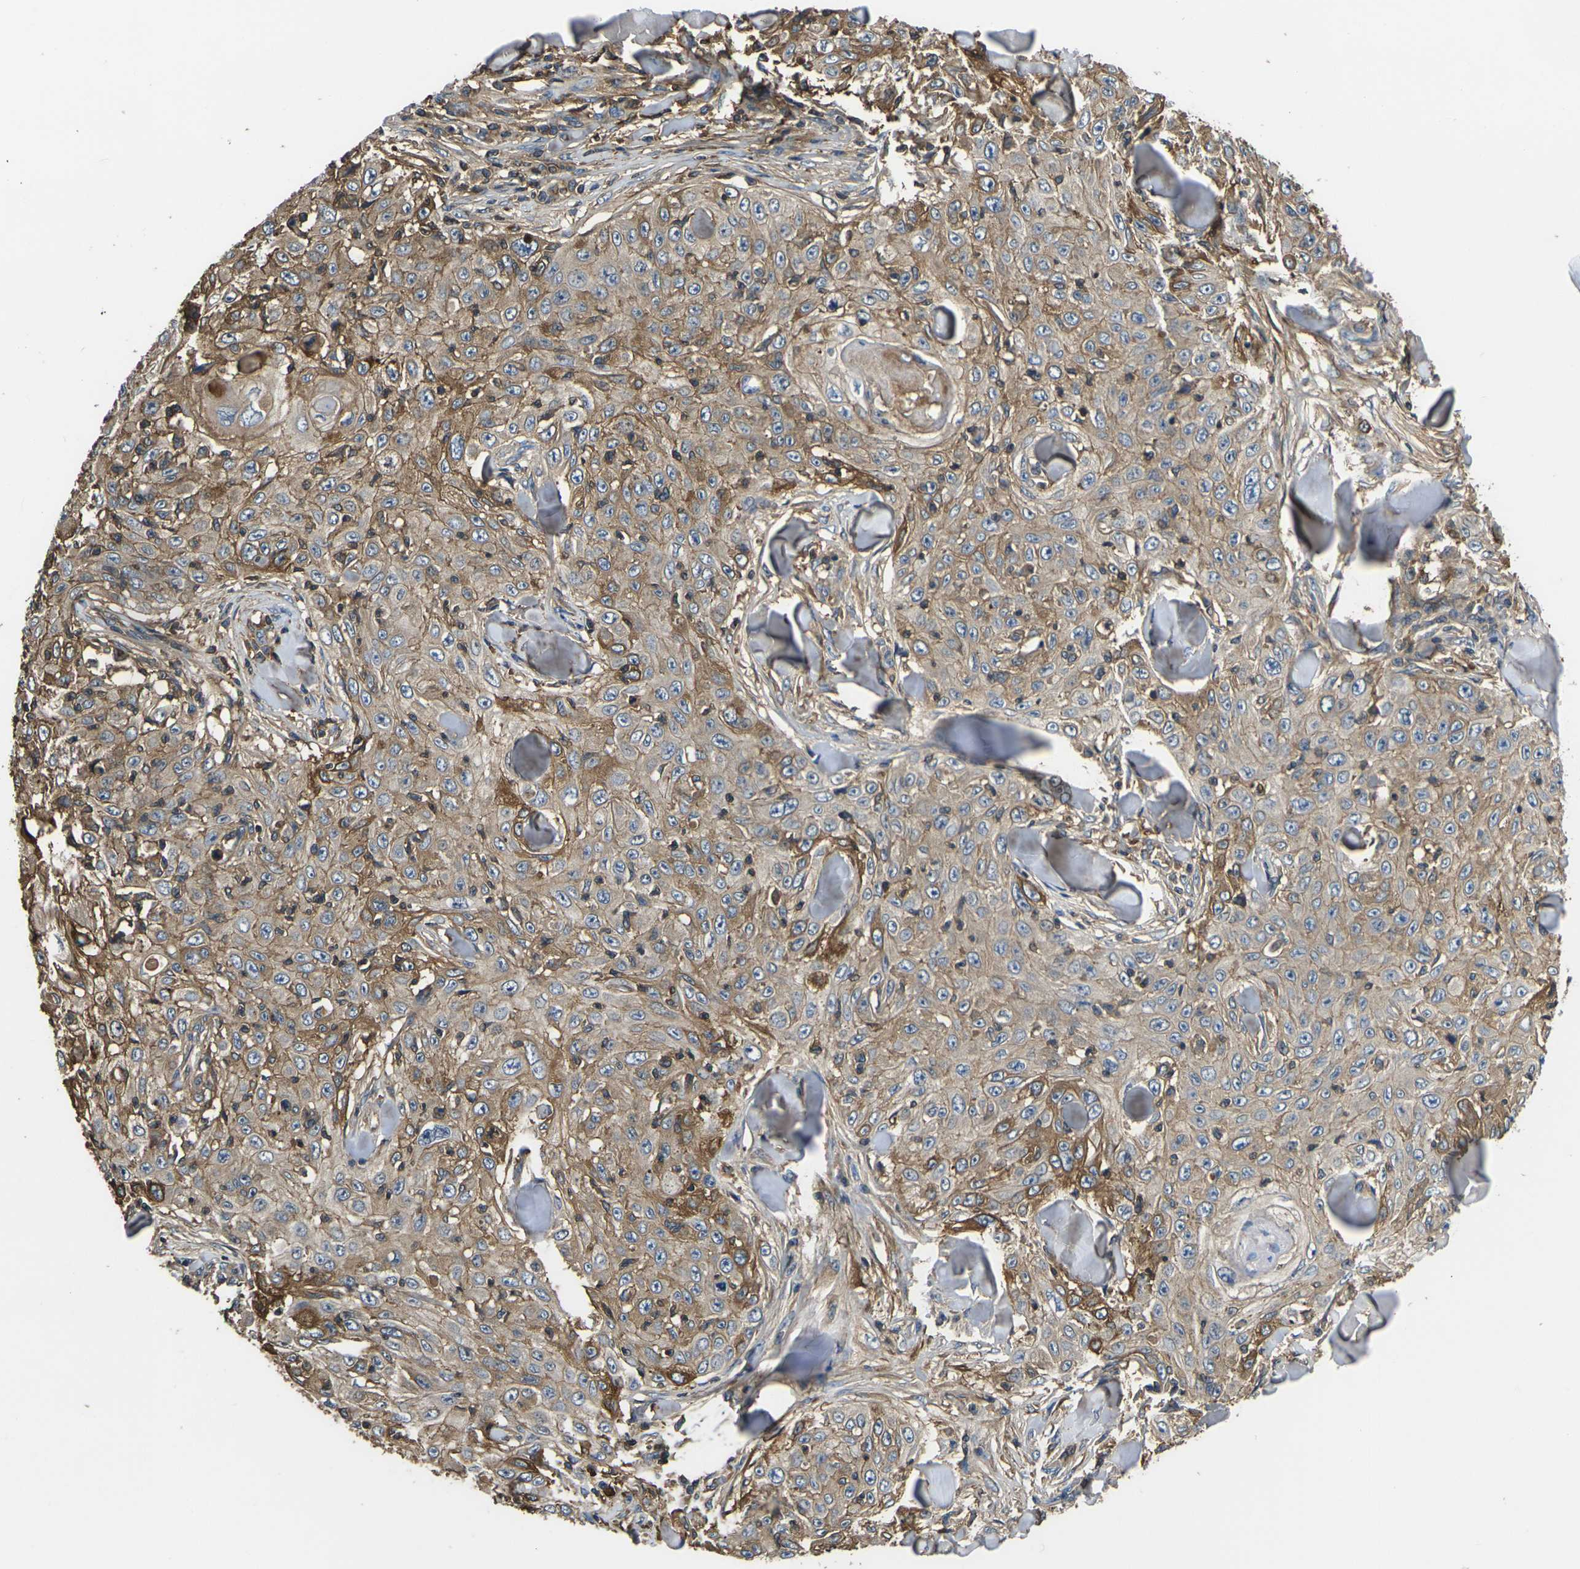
{"staining": {"intensity": "weak", "quantity": "25%-75%", "location": "cytoplasmic/membranous"}, "tissue": "skin cancer", "cell_type": "Tumor cells", "image_type": "cancer", "snomed": [{"axis": "morphology", "description": "Squamous cell carcinoma, NOS"}, {"axis": "topography", "description": "Skin"}], "caption": "The photomicrograph demonstrates immunohistochemical staining of skin cancer. There is weak cytoplasmic/membranous staining is identified in approximately 25%-75% of tumor cells.", "gene": "HSPG2", "patient": {"sex": "male", "age": 86}}